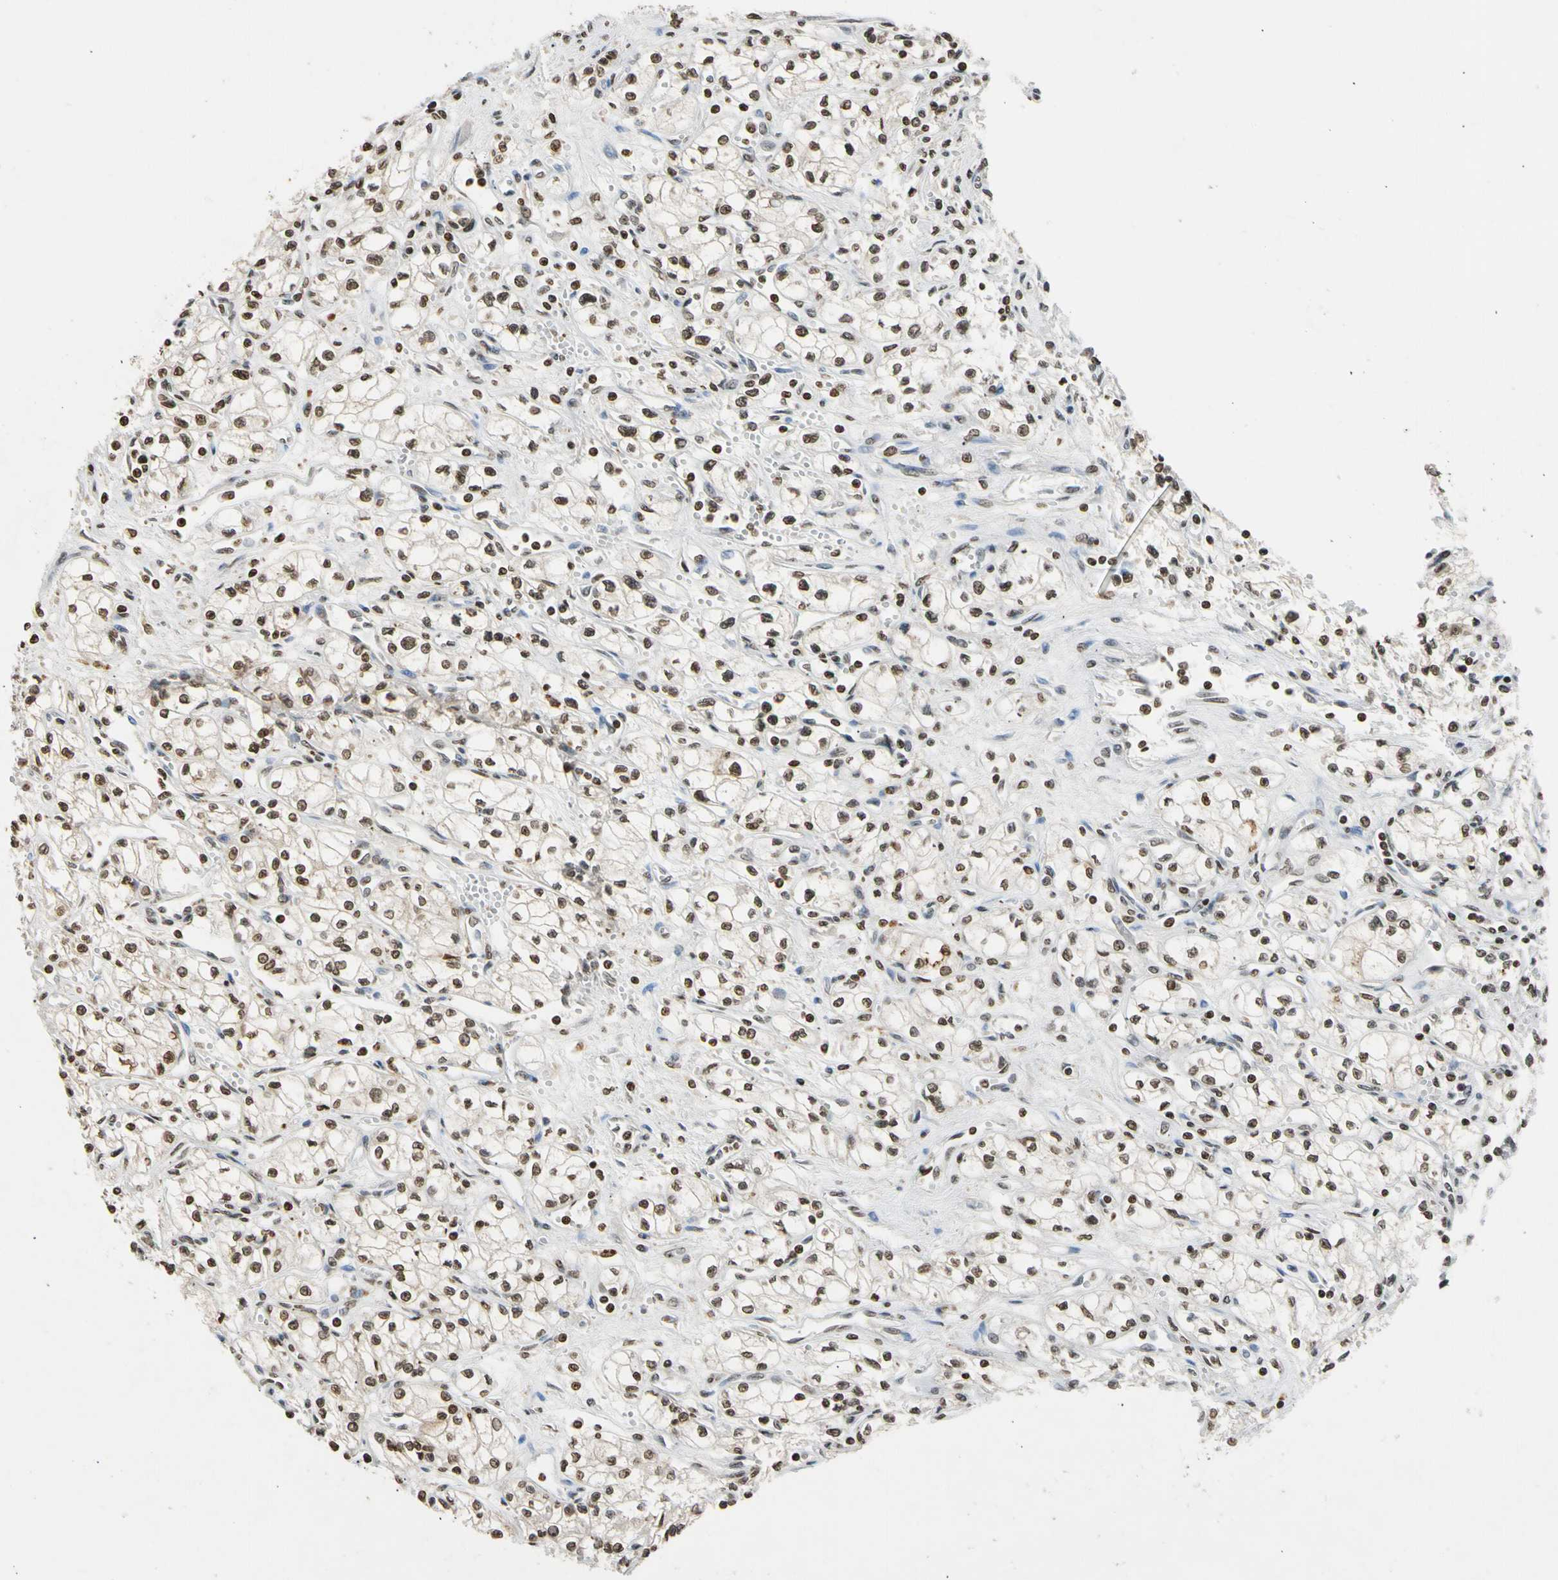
{"staining": {"intensity": "negative", "quantity": "none", "location": "none"}, "tissue": "renal cancer", "cell_type": "Tumor cells", "image_type": "cancer", "snomed": [{"axis": "morphology", "description": "Normal tissue, NOS"}, {"axis": "morphology", "description": "Adenocarcinoma, NOS"}, {"axis": "topography", "description": "Kidney"}], "caption": "Immunohistochemical staining of renal cancer (adenocarcinoma) demonstrates no significant positivity in tumor cells.", "gene": "GPX4", "patient": {"sex": "male", "age": 59}}